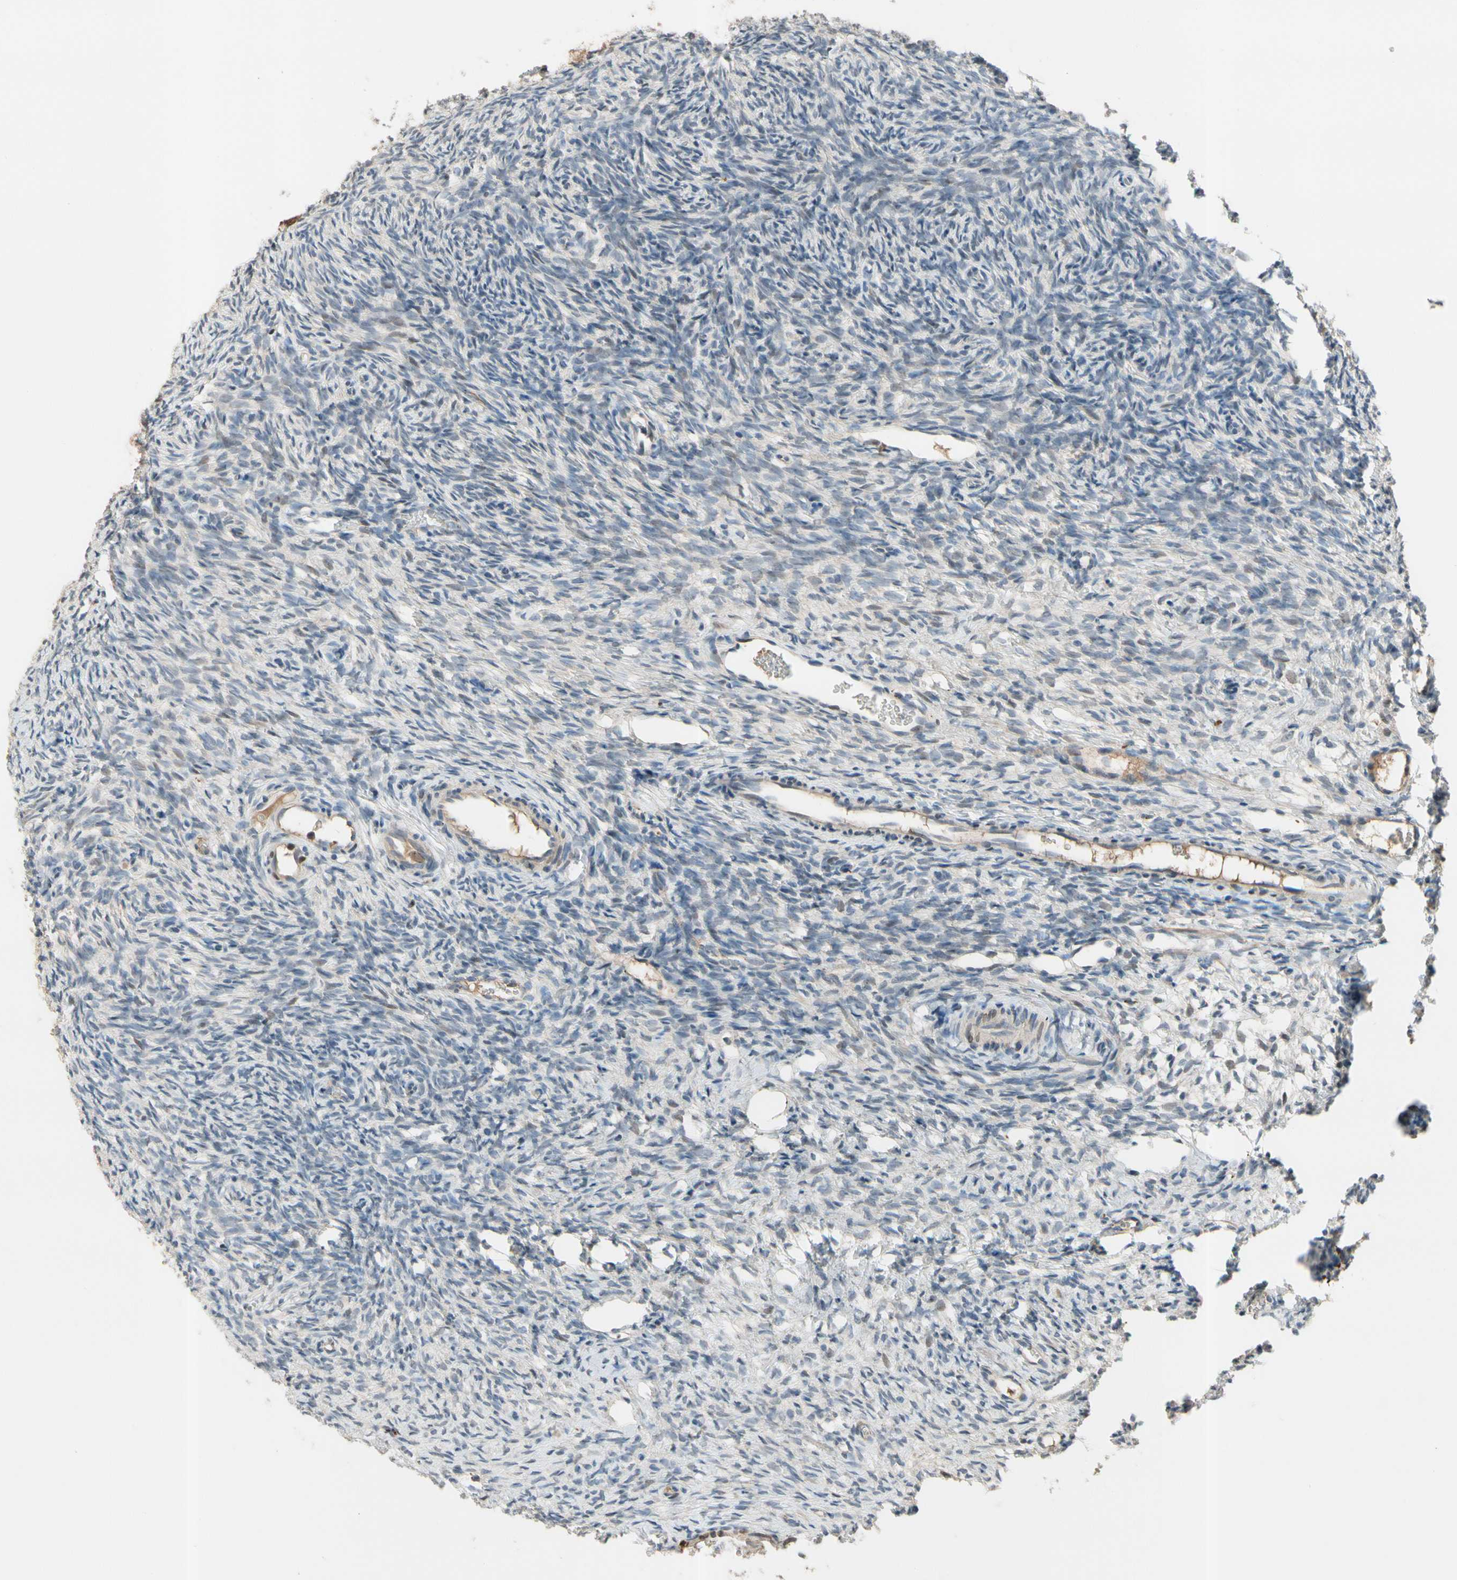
{"staining": {"intensity": "negative", "quantity": "none", "location": "none"}, "tissue": "ovary", "cell_type": "Ovarian stroma cells", "image_type": "normal", "snomed": [{"axis": "morphology", "description": "Normal tissue, NOS"}, {"axis": "topography", "description": "Ovary"}], "caption": "Ovary was stained to show a protein in brown. There is no significant expression in ovarian stroma cells. (Brightfield microscopy of DAB (3,3'-diaminobenzidine) immunohistochemistry (IHC) at high magnification).", "gene": "ZKSCAN3", "patient": {"sex": "female", "age": 35}}